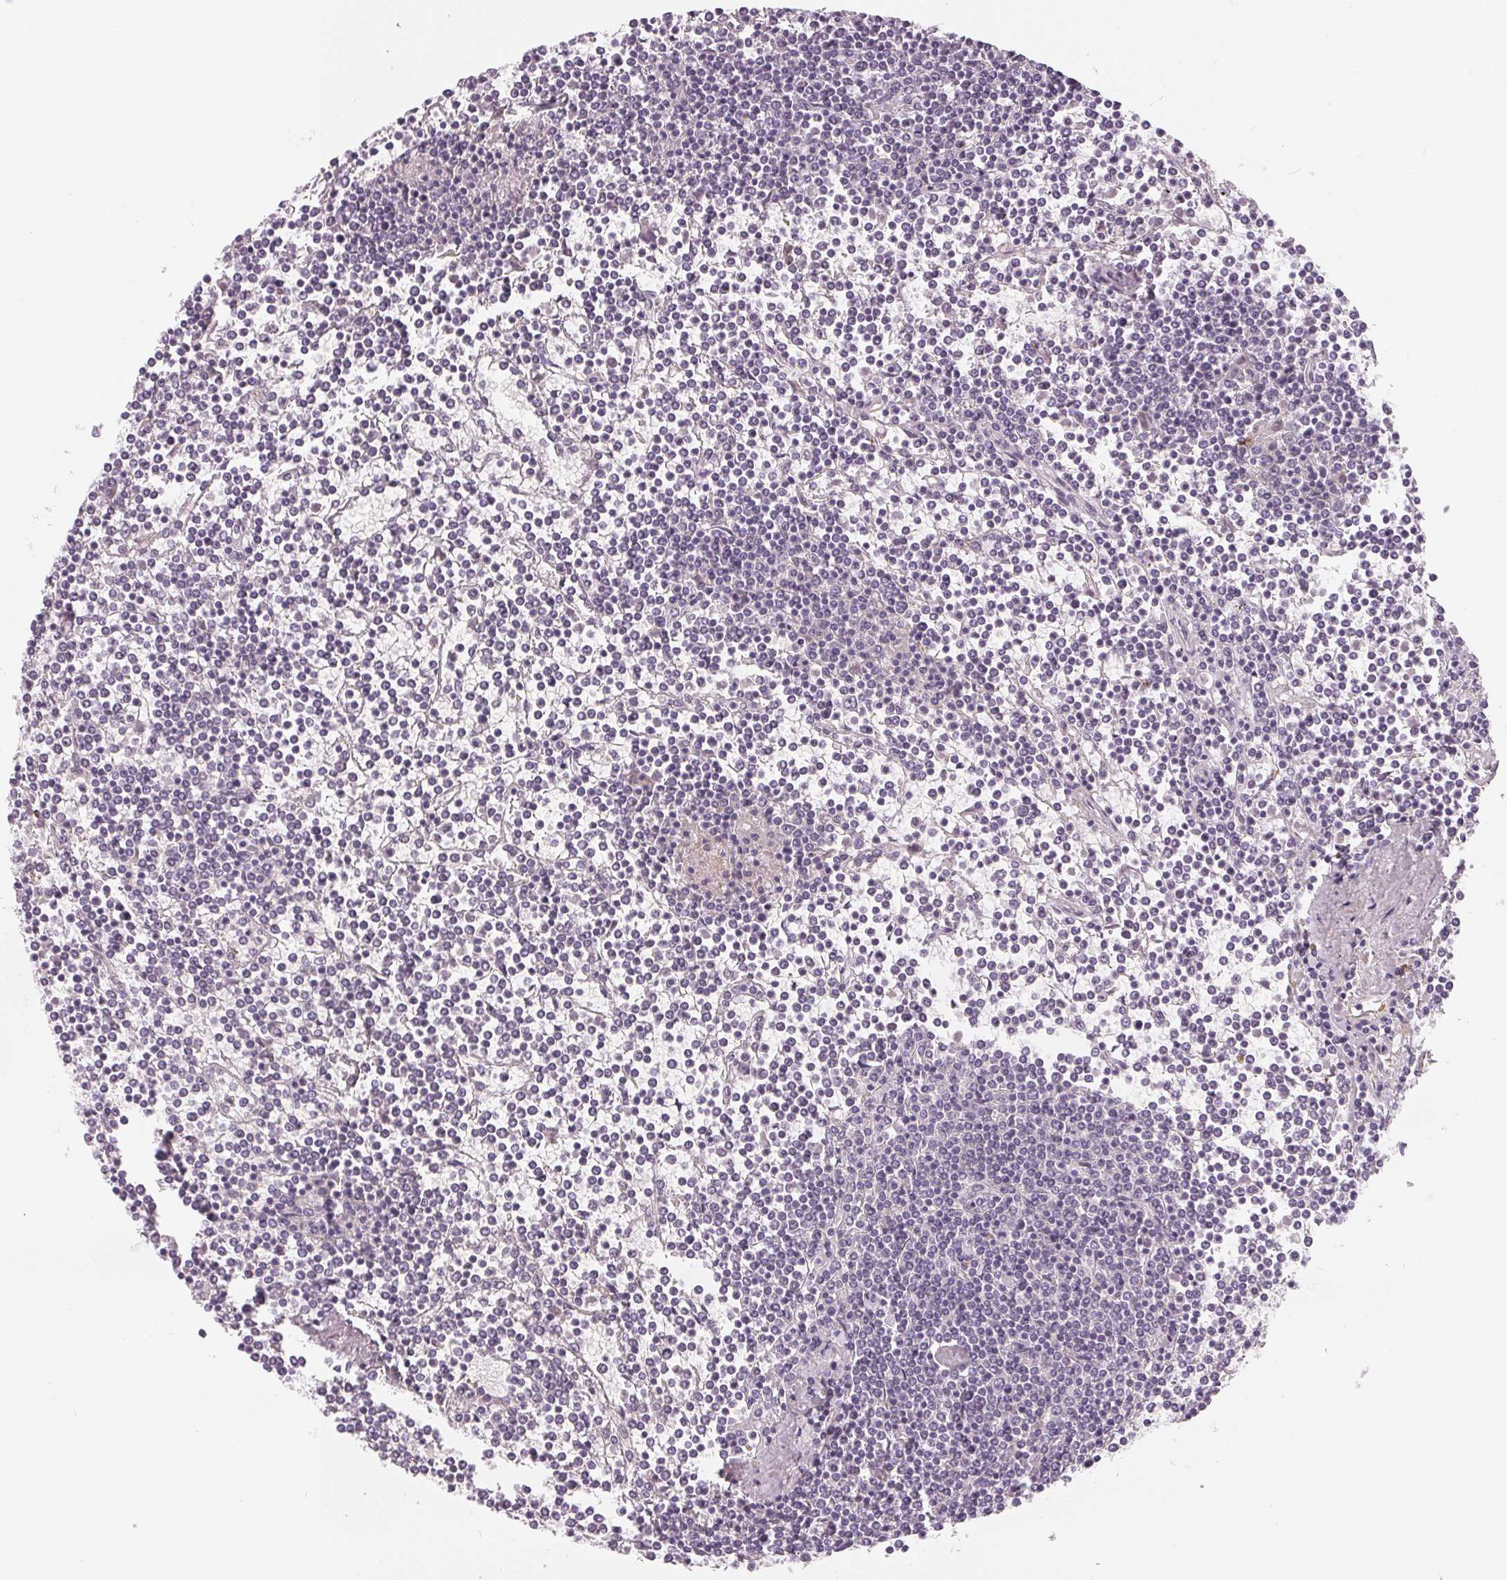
{"staining": {"intensity": "negative", "quantity": "none", "location": "none"}, "tissue": "lymphoma", "cell_type": "Tumor cells", "image_type": "cancer", "snomed": [{"axis": "morphology", "description": "Malignant lymphoma, non-Hodgkin's type, Low grade"}, {"axis": "topography", "description": "Spleen"}], "caption": "Immunohistochemistry of human lymphoma reveals no positivity in tumor cells.", "gene": "CFC1", "patient": {"sex": "female", "age": 19}}